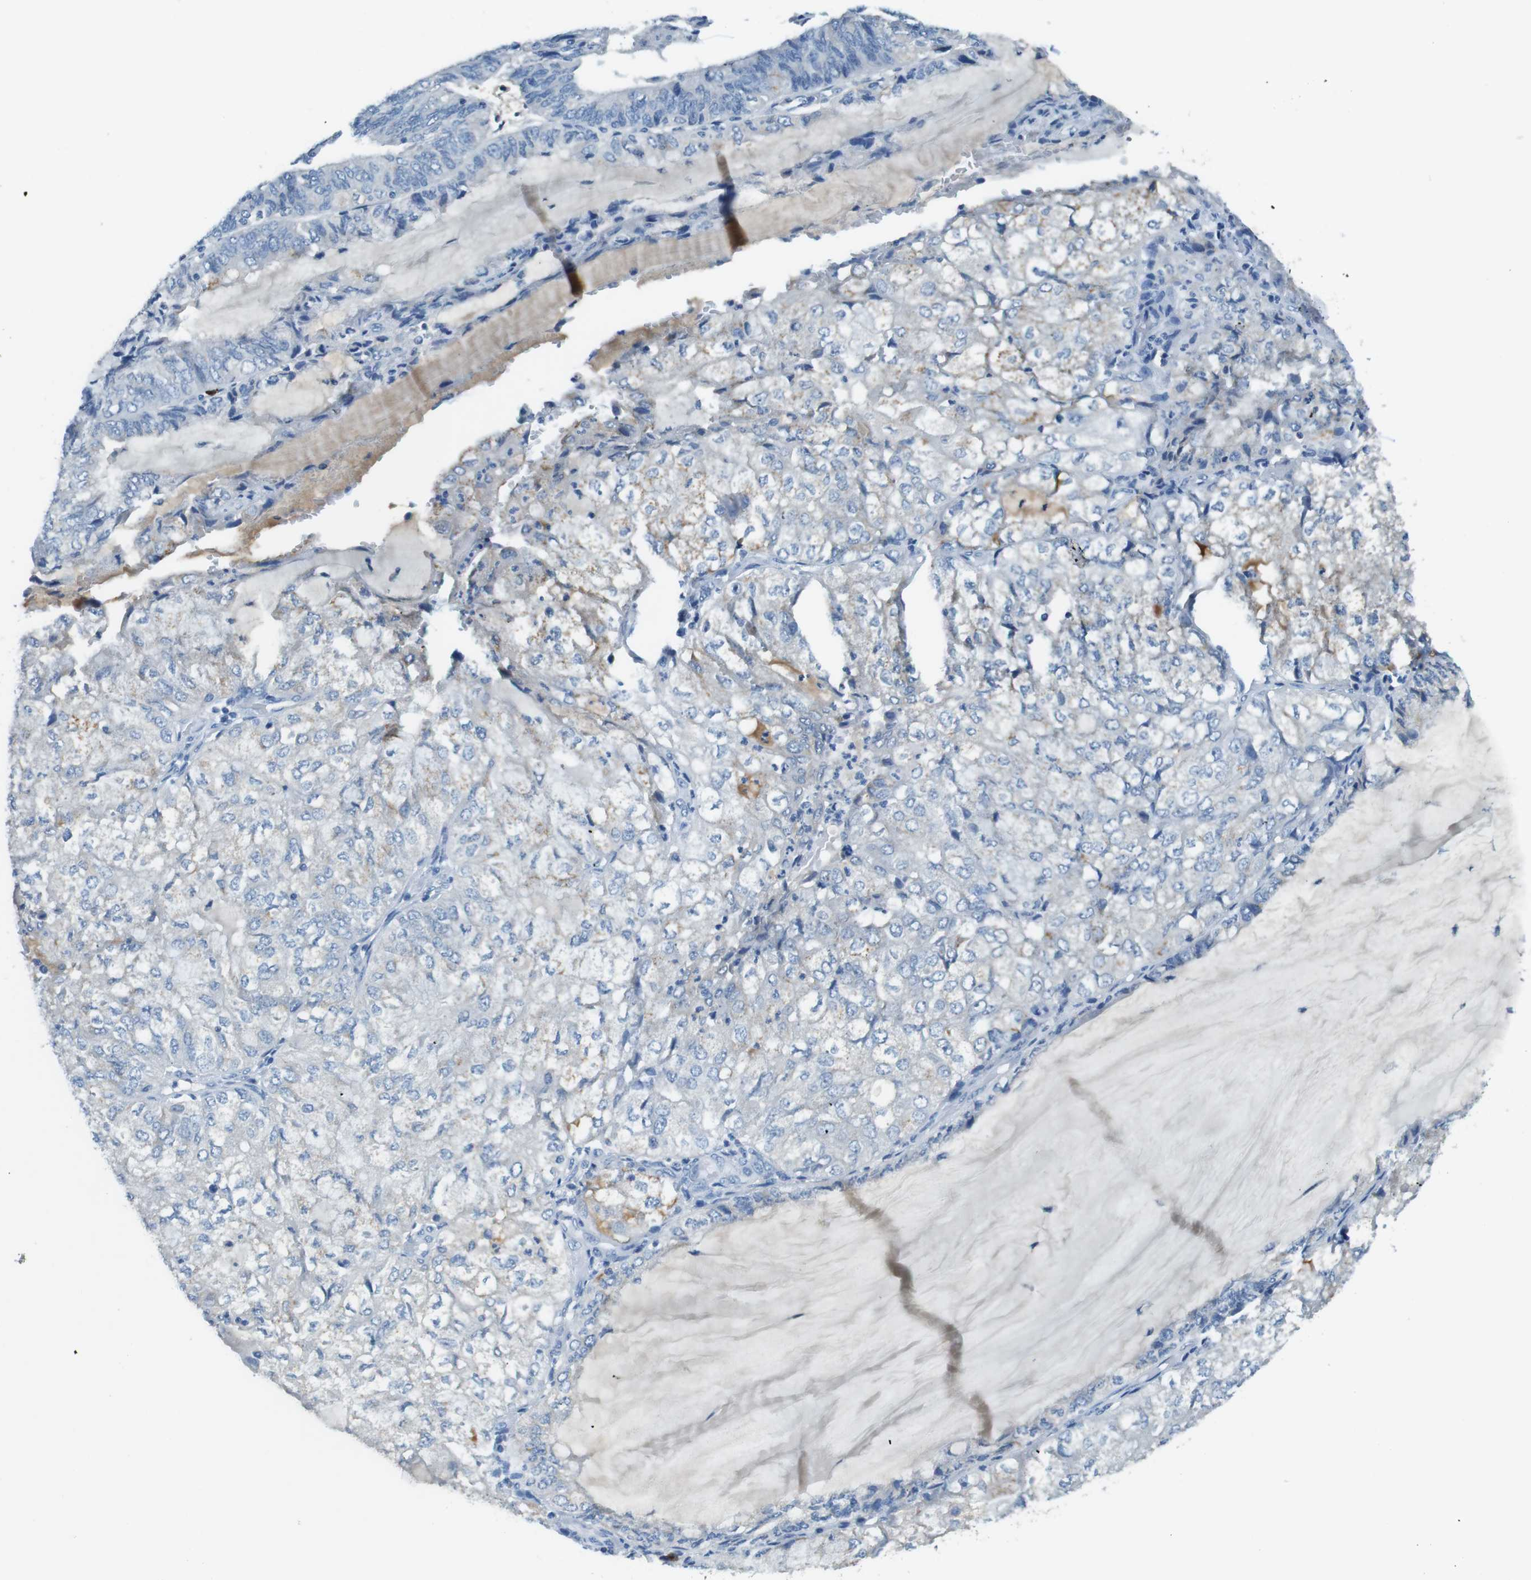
{"staining": {"intensity": "weak", "quantity": "<25%", "location": "cytoplasmic/membranous"}, "tissue": "endometrial cancer", "cell_type": "Tumor cells", "image_type": "cancer", "snomed": [{"axis": "morphology", "description": "Adenocarcinoma, NOS"}, {"axis": "topography", "description": "Endometrium"}], "caption": "There is no significant expression in tumor cells of endometrial cancer.", "gene": "SLC35A3", "patient": {"sex": "female", "age": 81}}